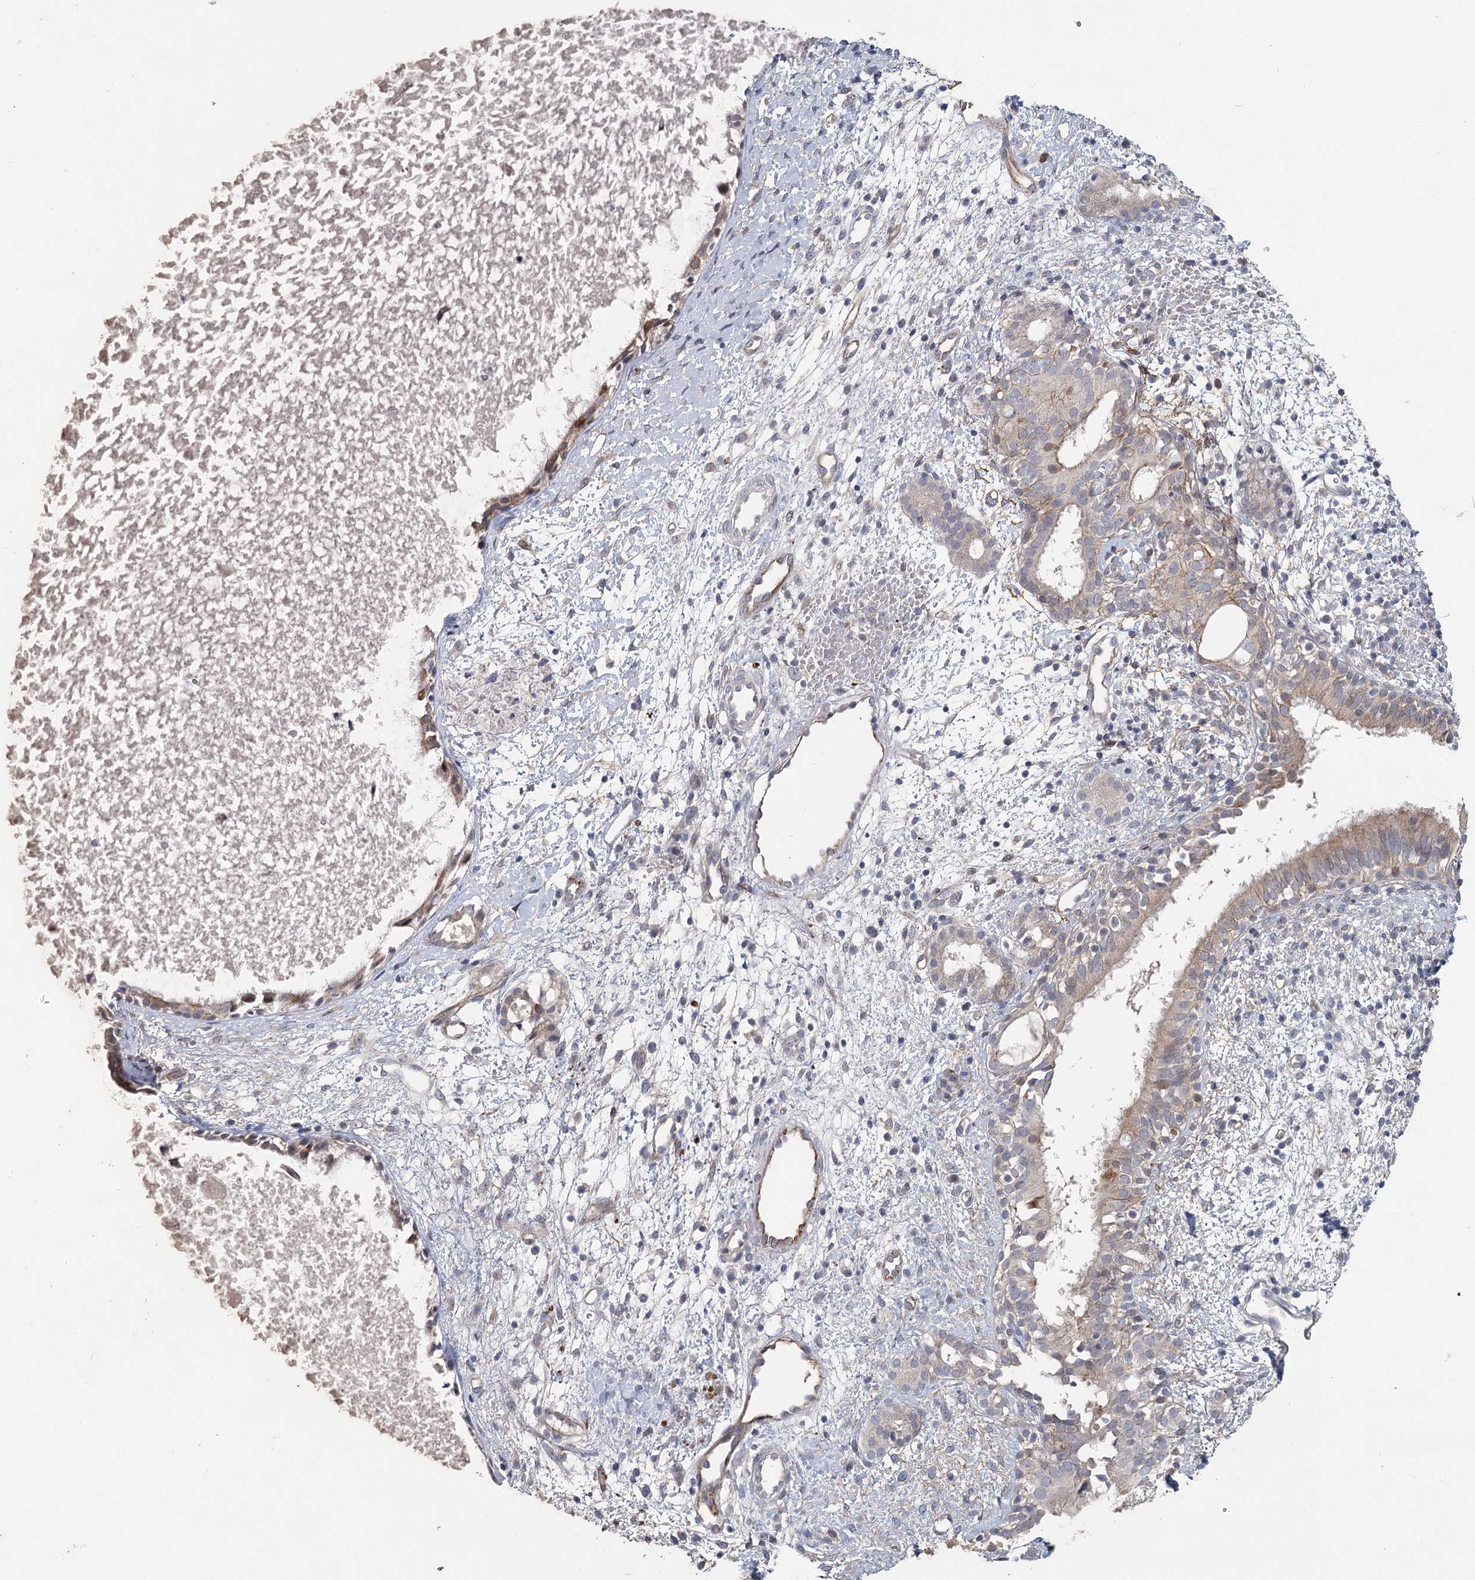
{"staining": {"intensity": "weak", "quantity": "<25%", "location": "cytoplasmic/membranous"}, "tissue": "nasopharynx", "cell_type": "Respiratory epithelial cells", "image_type": "normal", "snomed": [{"axis": "morphology", "description": "Normal tissue, NOS"}, {"axis": "topography", "description": "Nasopharynx"}], "caption": "The immunohistochemistry (IHC) image has no significant staining in respiratory epithelial cells of nasopharynx.", "gene": "MAP3K13", "patient": {"sex": "male", "age": 22}}